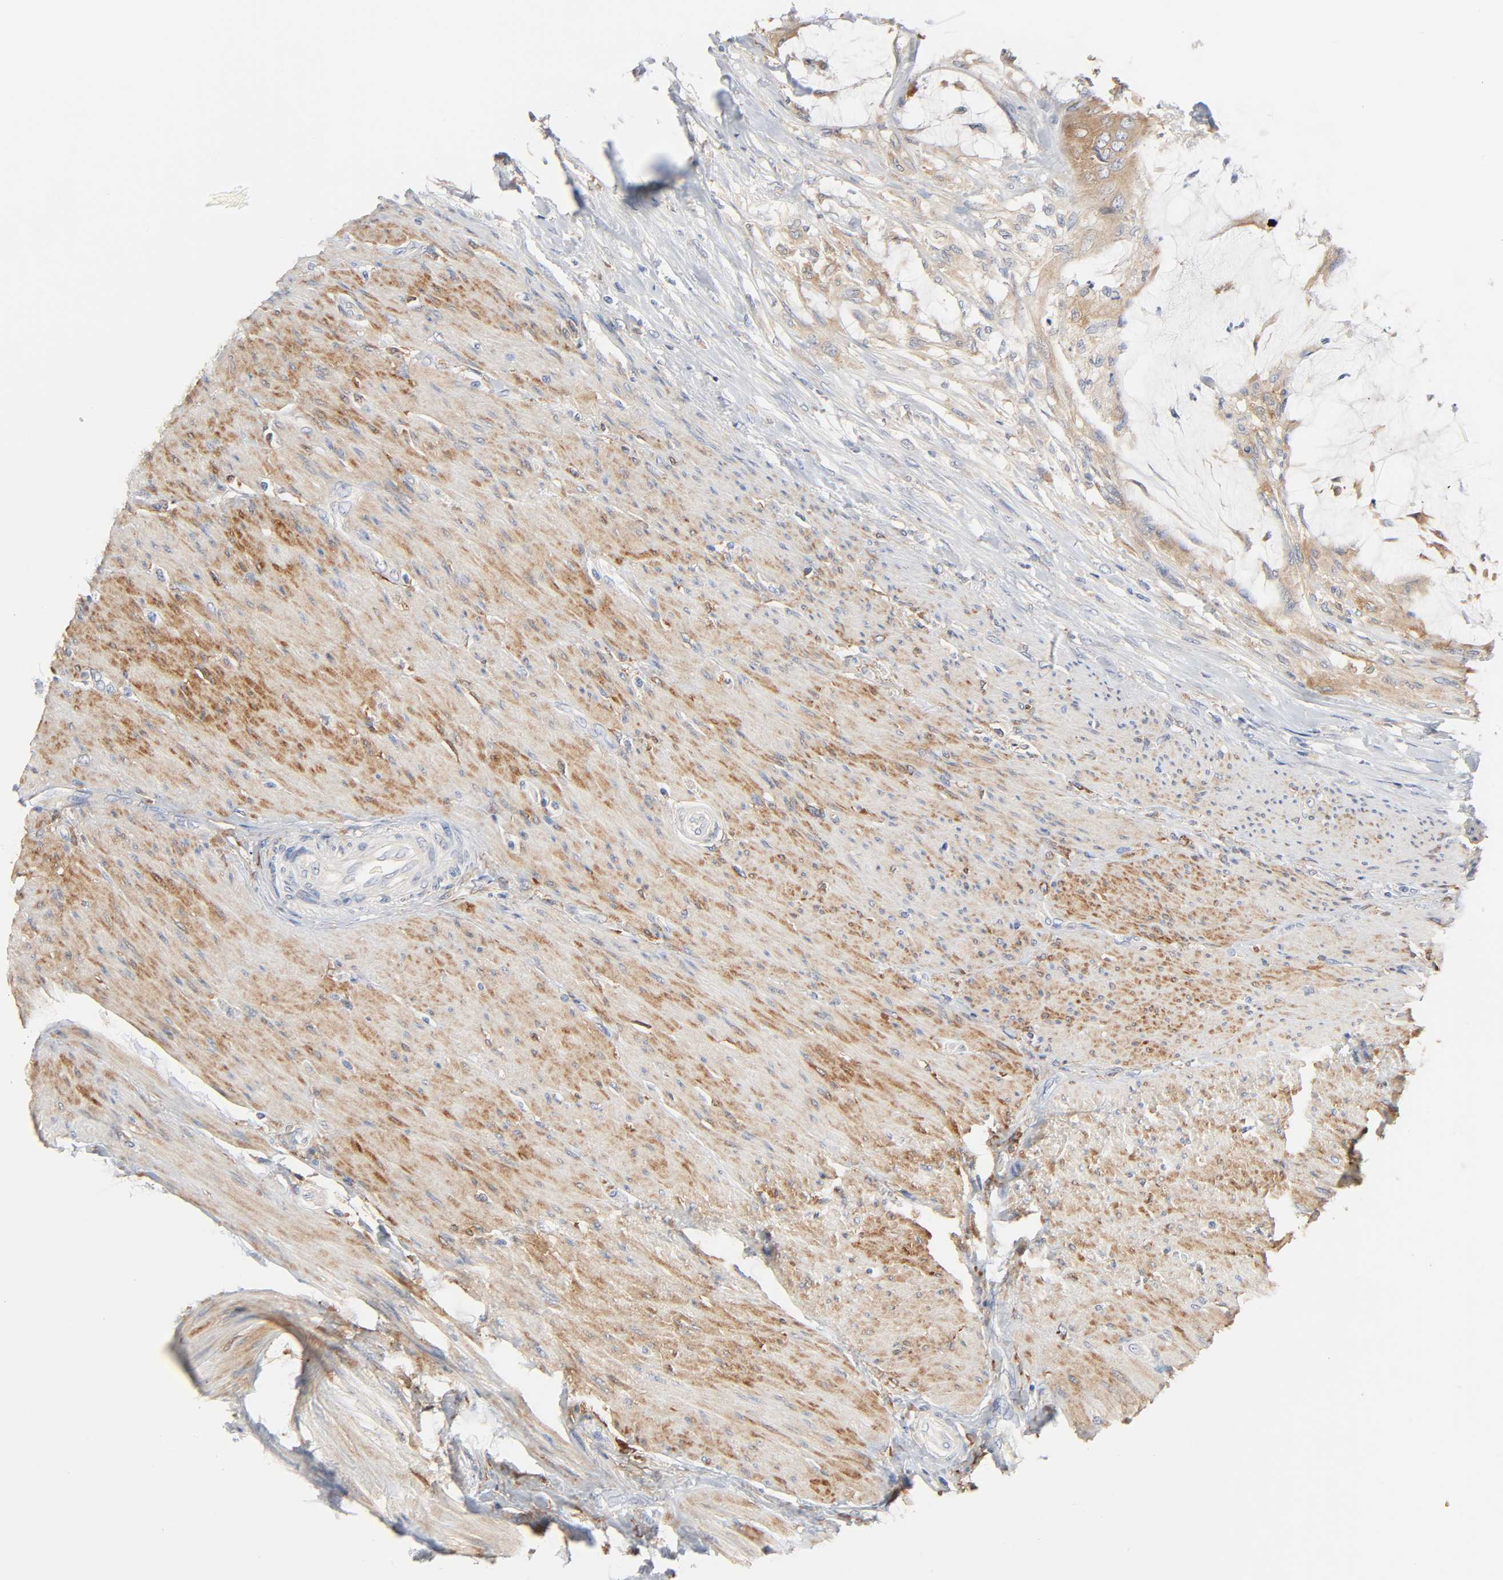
{"staining": {"intensity": "moderate", "quantity": ">75%", "location": "cytoplasmic/membranous"}, "tissue": "colorectal cancer", "cell_type": "Tumor cells", "image_type": "cancer", "snomed": [{"axis": "morphology", "description": "Adenocarcinoma, NOS"}, {"axis": "topography", "description": "Rectum"}], "caption": "This histopathology image demonstrates IHC staining of human adenocarcinoma (colorectal), with medium moderate cytoplasmic/membranous positivity in approximately >75% of tumor cells.", "gene": "BIN1", "patient": {"sex": "female", "age": 77}}